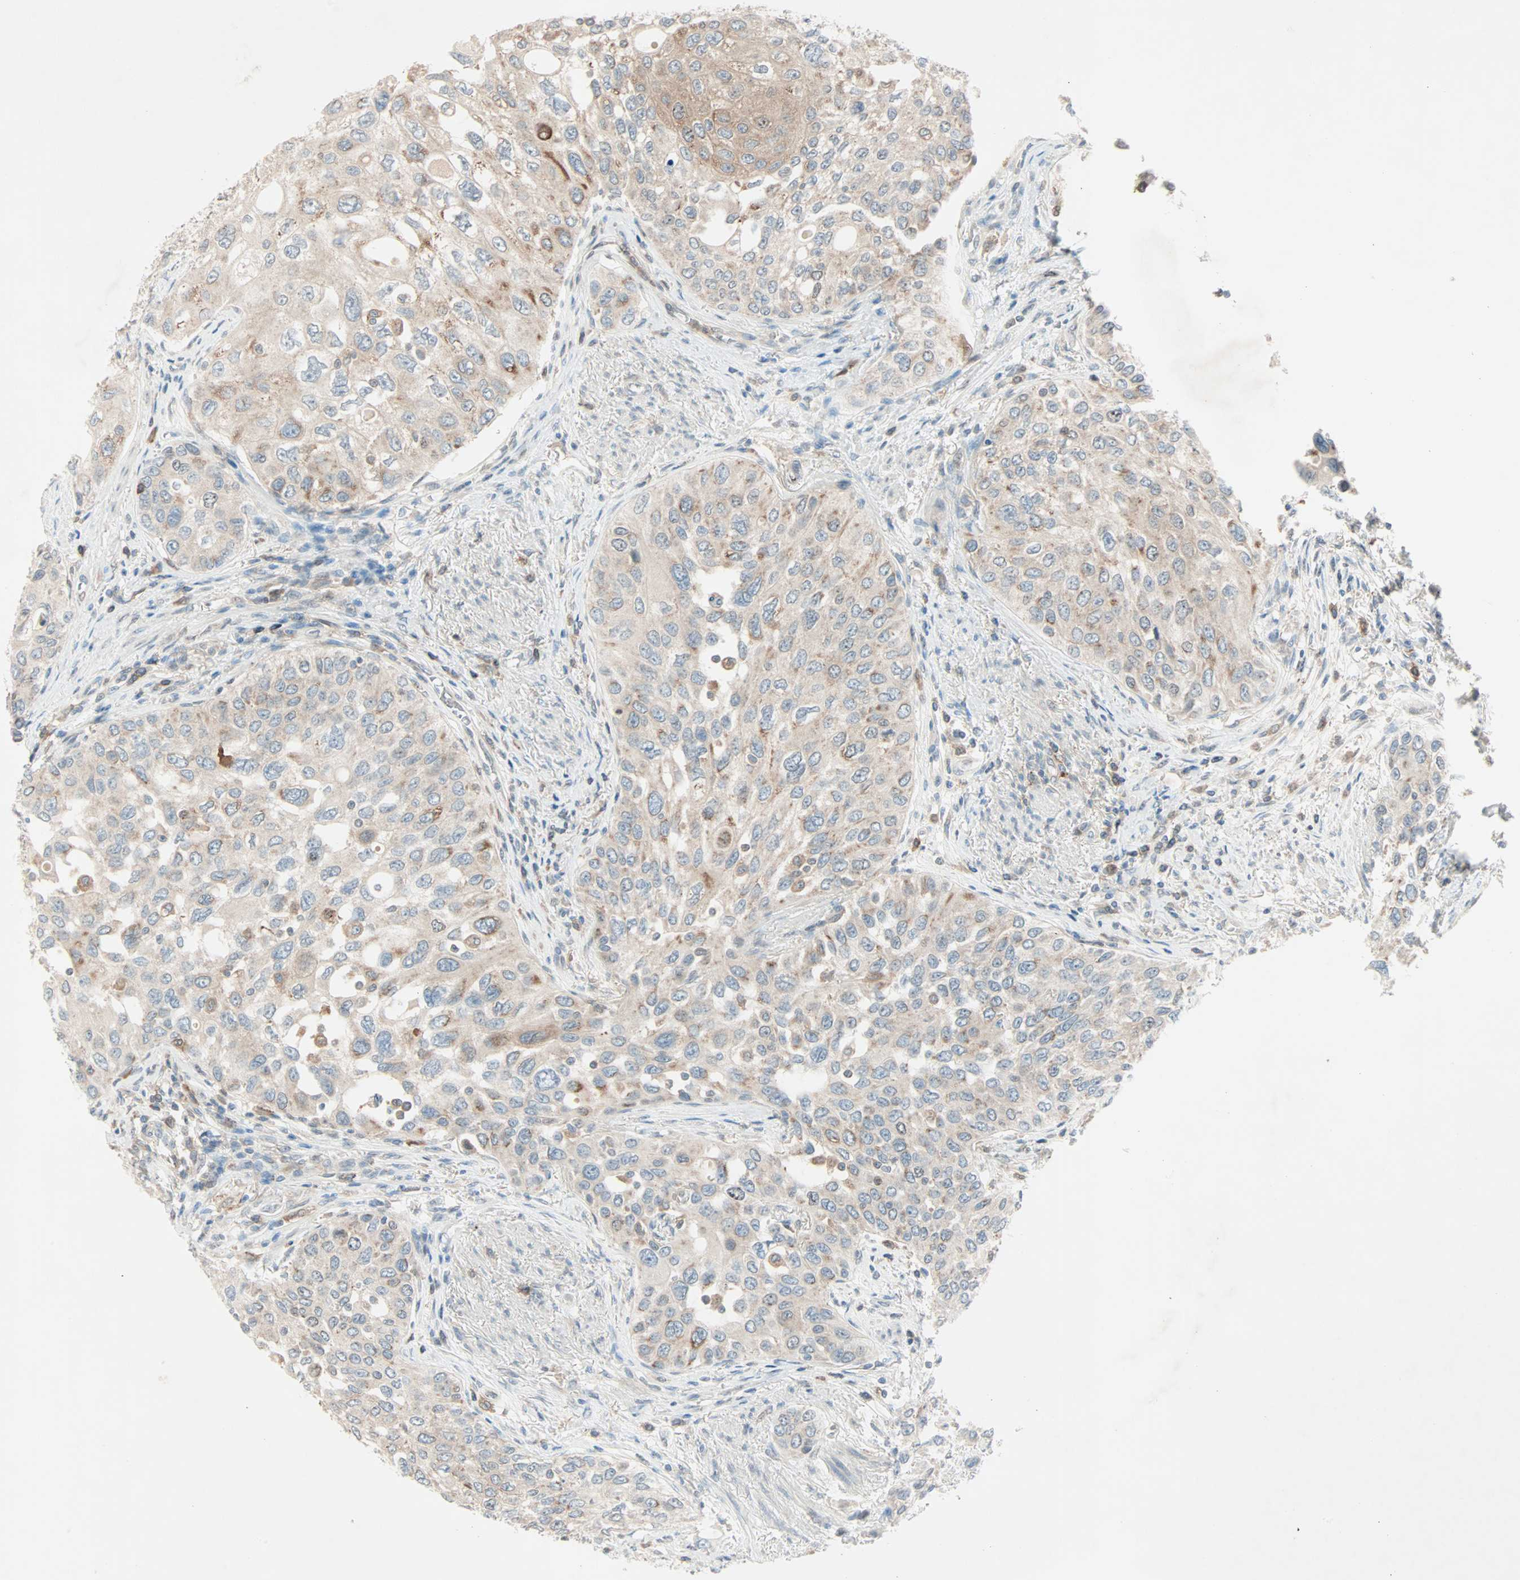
{"staining": {"intensity": "weak", "quantity": "25%-75%", "location": "cytoplasmic/membranous"}, "tissue": "urothelial cancer", "cell_type": "Tumor cells", "image_type": "cancer", "snomed": [{"axis": "morphology", "description": "Urothelial carcinoma, High grade"}, {"axis": "topography", "description": "Urinary bladder"}], "caption": "The immunohistochemical stain shows weak cytoplasmic/membranous positivity in tumor cells of urothelial cancer tissue.", "gene": "SMIM8", "patient": {"sex": "female", "age": 56}}